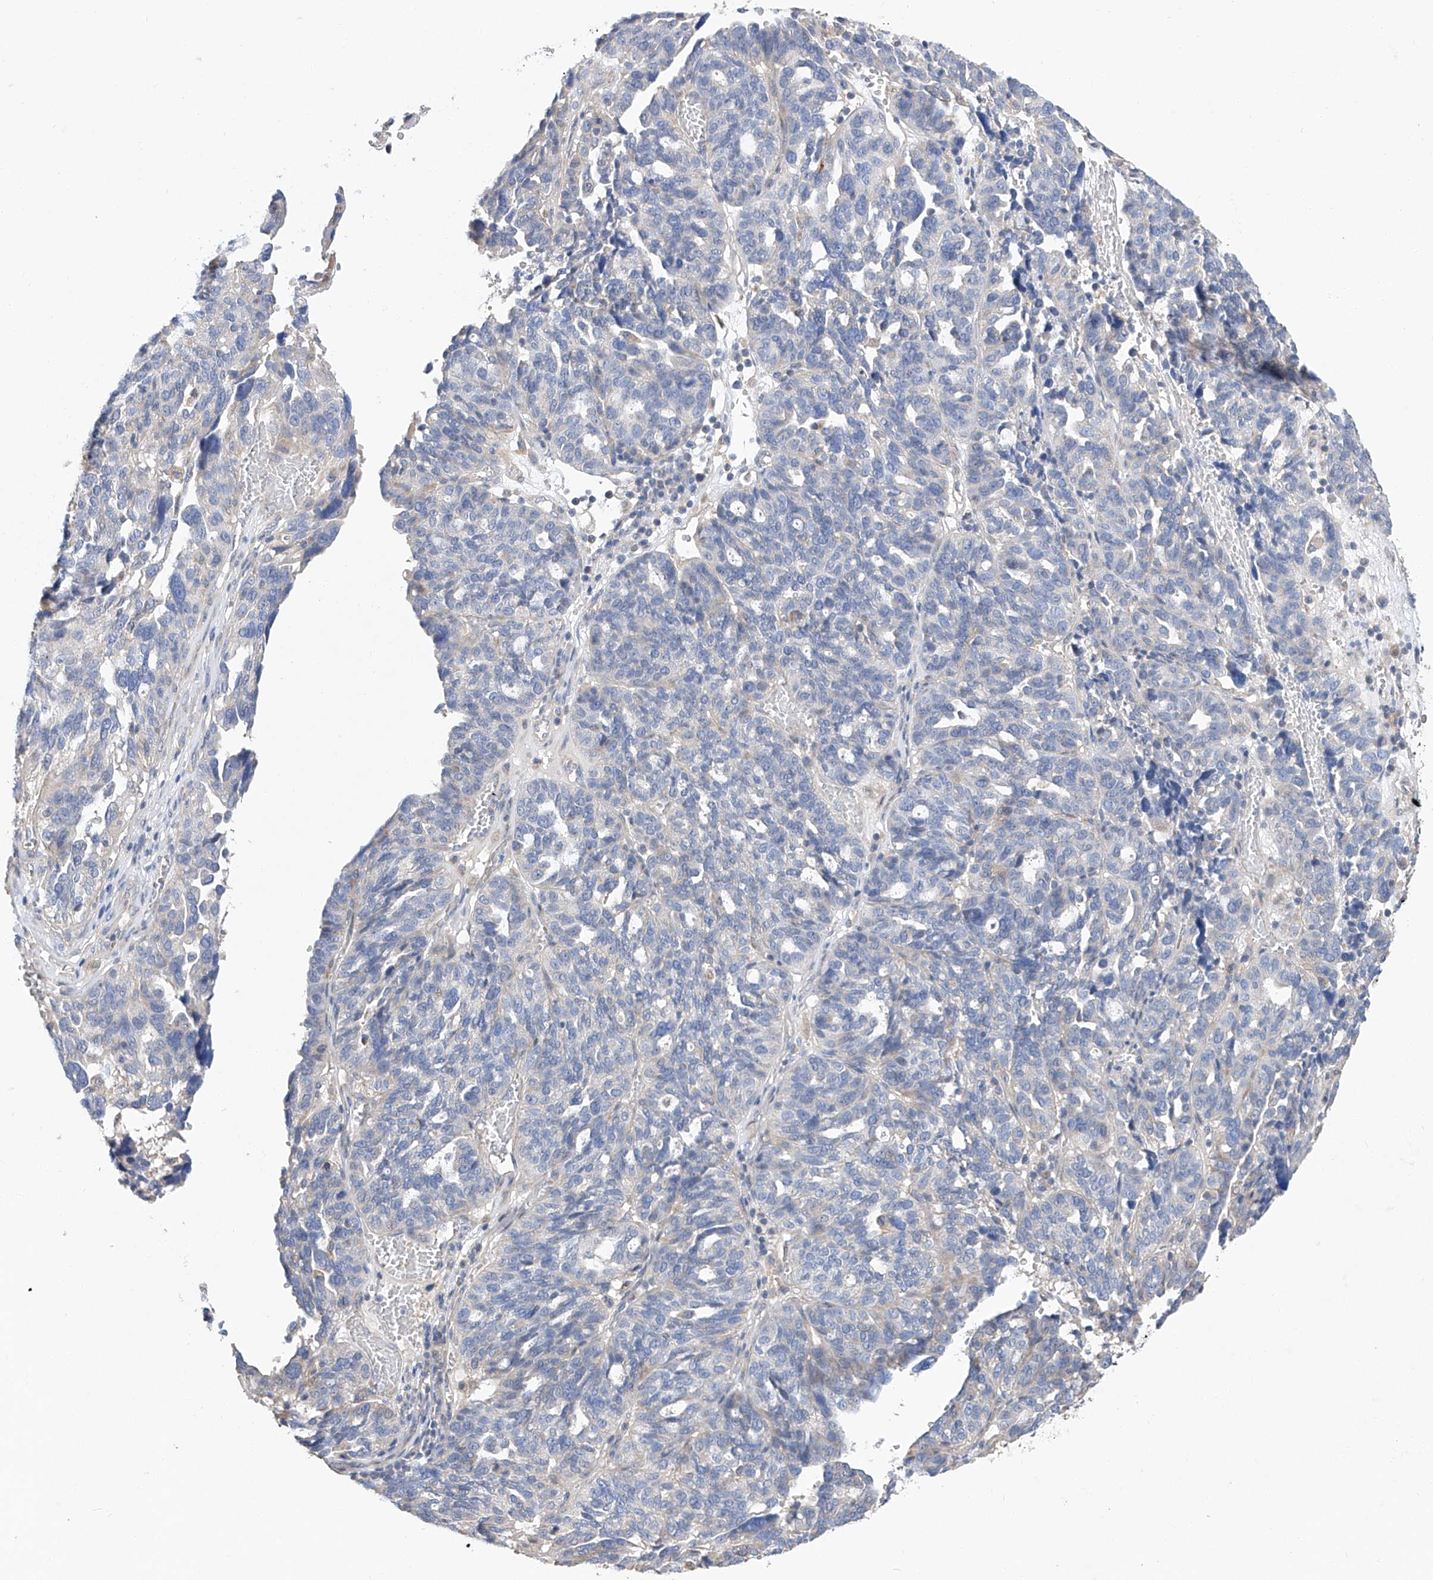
{"staining": {"intensity": "negative", "quantity": "none", "location": "none"}, "tissue": "ovarian cancer", "cell_type": "Tumor cells", "image_type": "cancer", "snomed": [{"axis": "morphology", "description": "Cystadenocarcinoma, serous, NOS"}, {"axis": "topography", "description": "Ovary"}], "caption": "Serous cystadenocarcinoma (ovarian) was stained to show a protein in brown. There is no significant expression in tumor cells.", "gene": "AMD1", "patient": {"sex": "female", "age": 59}}